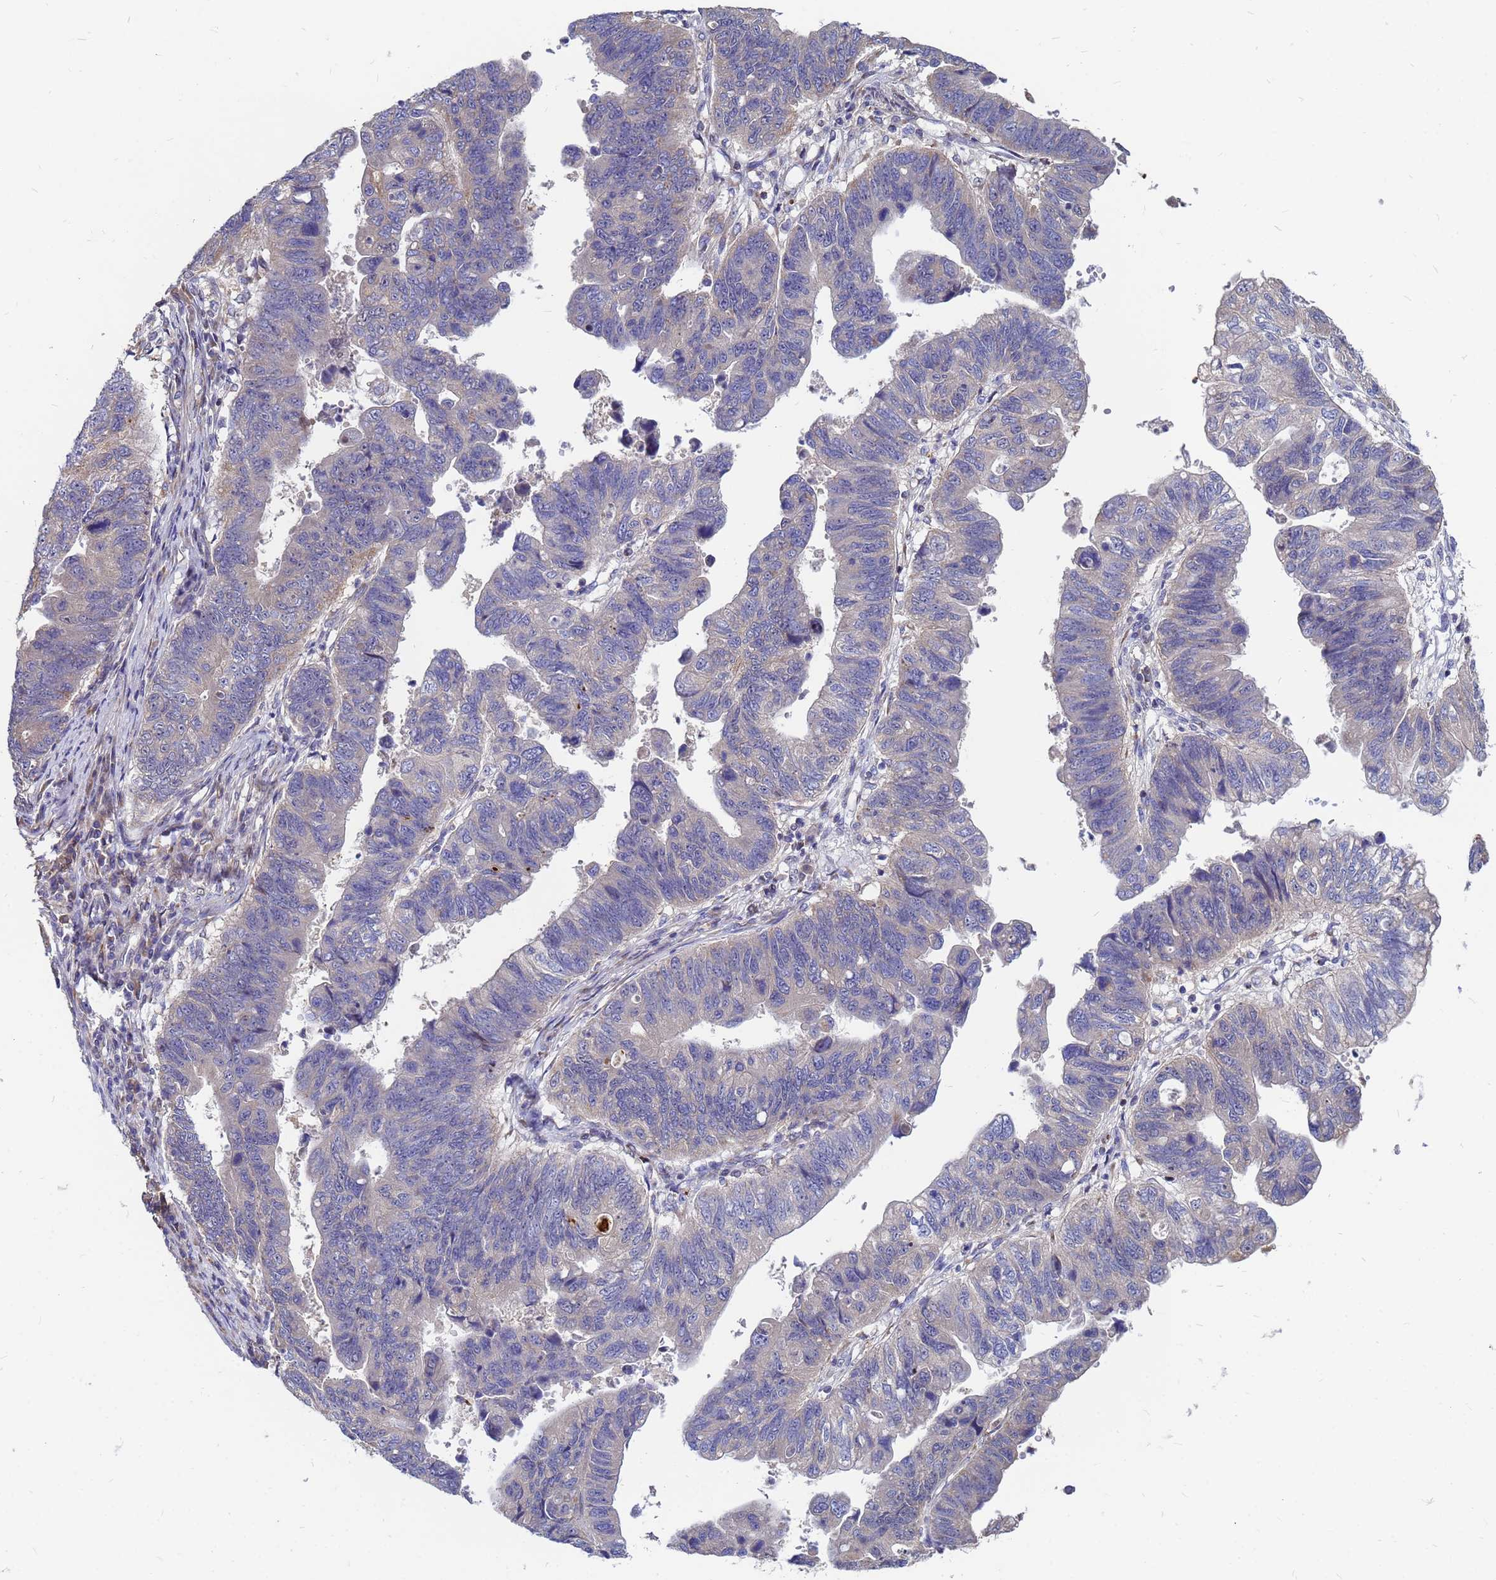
{"staining": {"intensity": "negative", "quantity": "none", "location": "none"}, "tissue": "stomach cancer", "cell_type": "Tumor cells", "image_type": "cancer", "snomed": [{"axis": "morphology", "description": "Adenocarcinoma, NOS"}, {"axis": "topography", "description": "Stomach"}], "caption": "This is an immunohistochemistry (IHC) photomicrograph of human stomach cancer (adenocarcinoma). There is no staining in tumor cells.", "gene": "MOB2", "patient": {"sex": "male", "age": 59}}